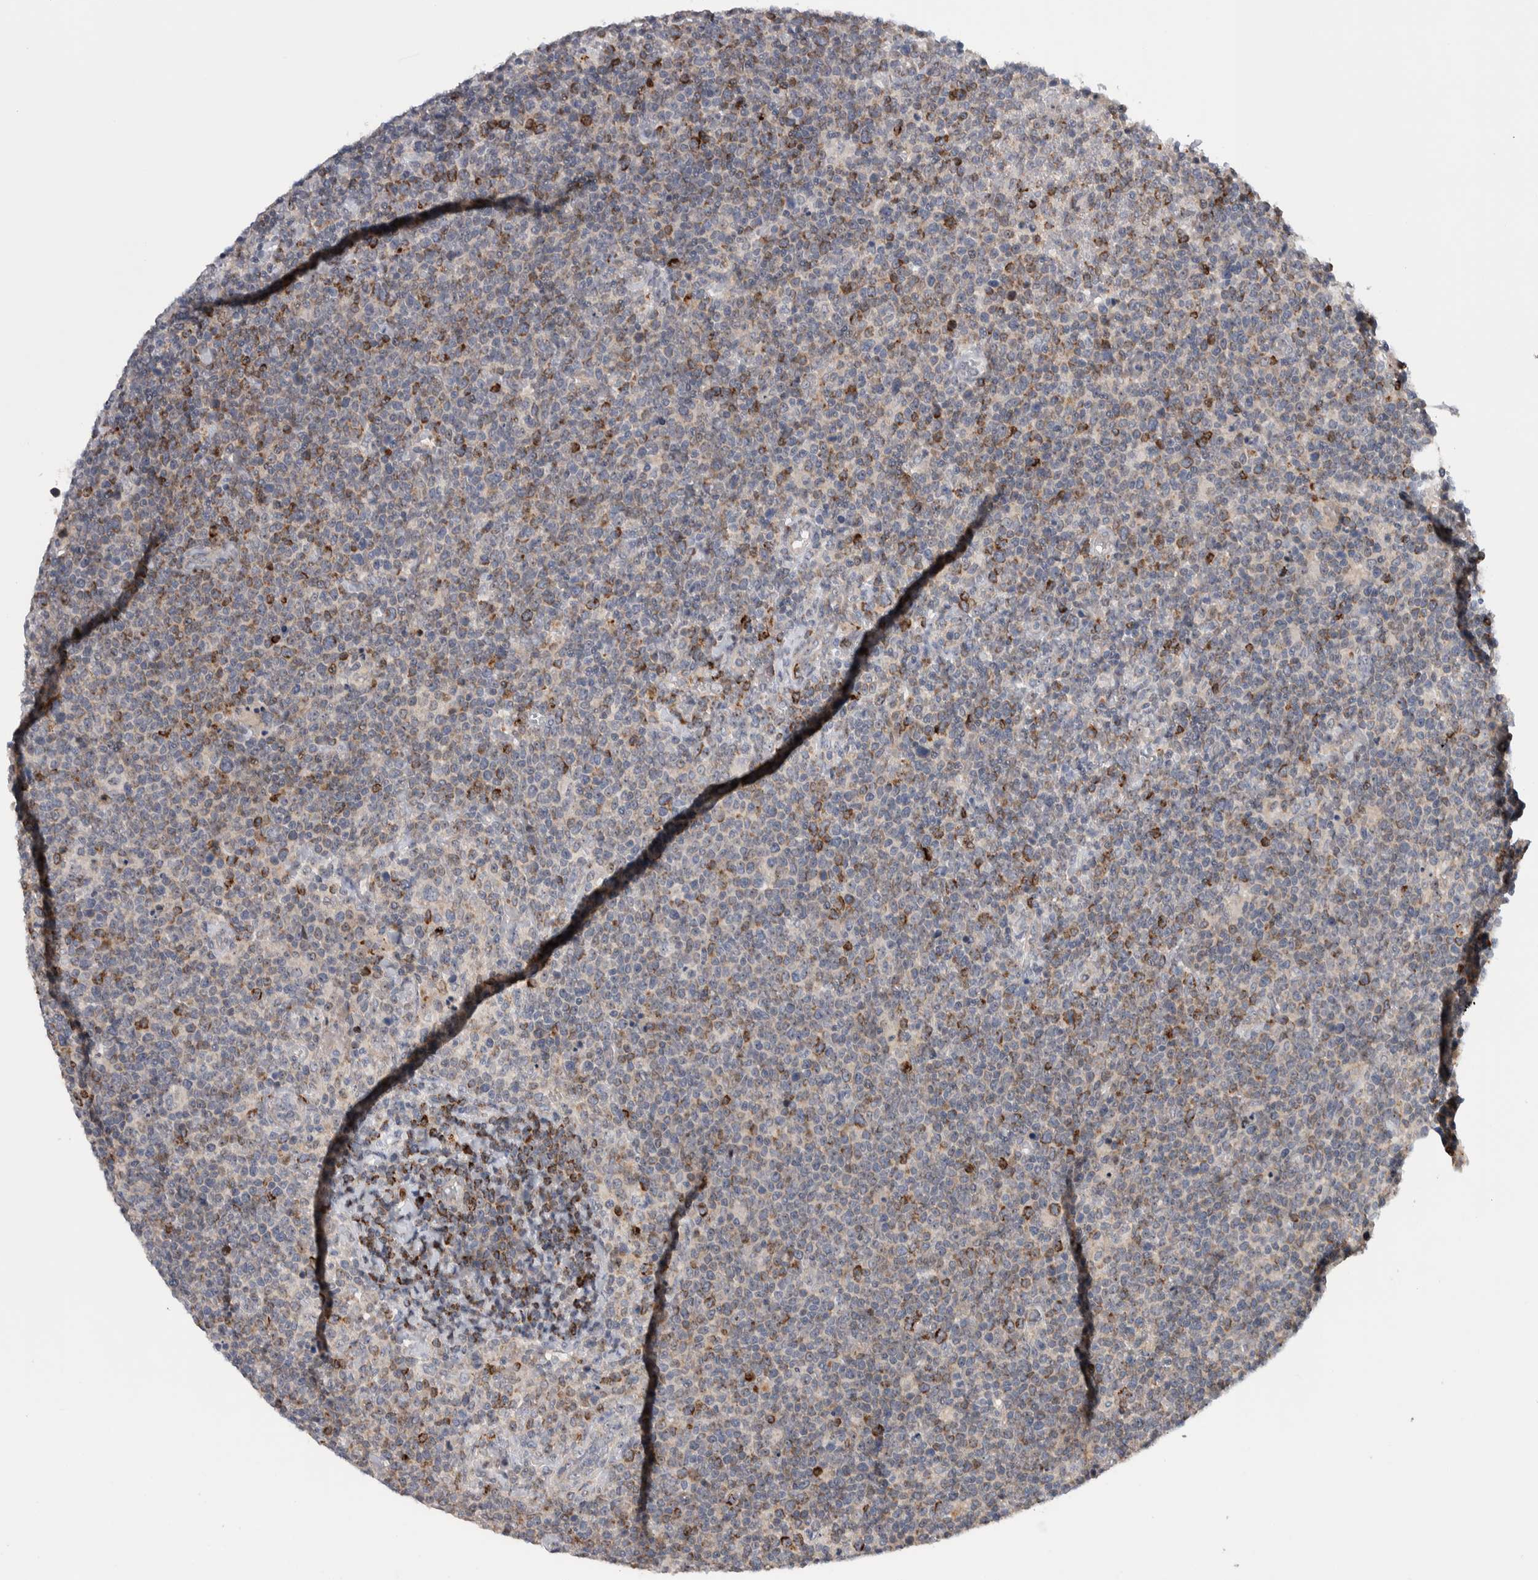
{"staining": {"intensity": "strong", "quantity": "25%-75%", "location": "cytoplasmic/membranous"}, "tissue": "lymphoma", "cell_type": "Tumor cells", "image_type": "cancer", "snomed": [{"axis": "morphology", "description": "Malignant lymphoma, non-Hodgkin's type, High grade"}, {"axis": "topography", "description": "Lymph node"}], "caption": "IHC histopathology image of lymphoma stained for a protein (brown), which displays high levels of strong cytoplasmic/membranous expression in about 25%-75% of tumor cells.", "gene": "PRRG4", "patient": {"sex": "male", "age": 61}}